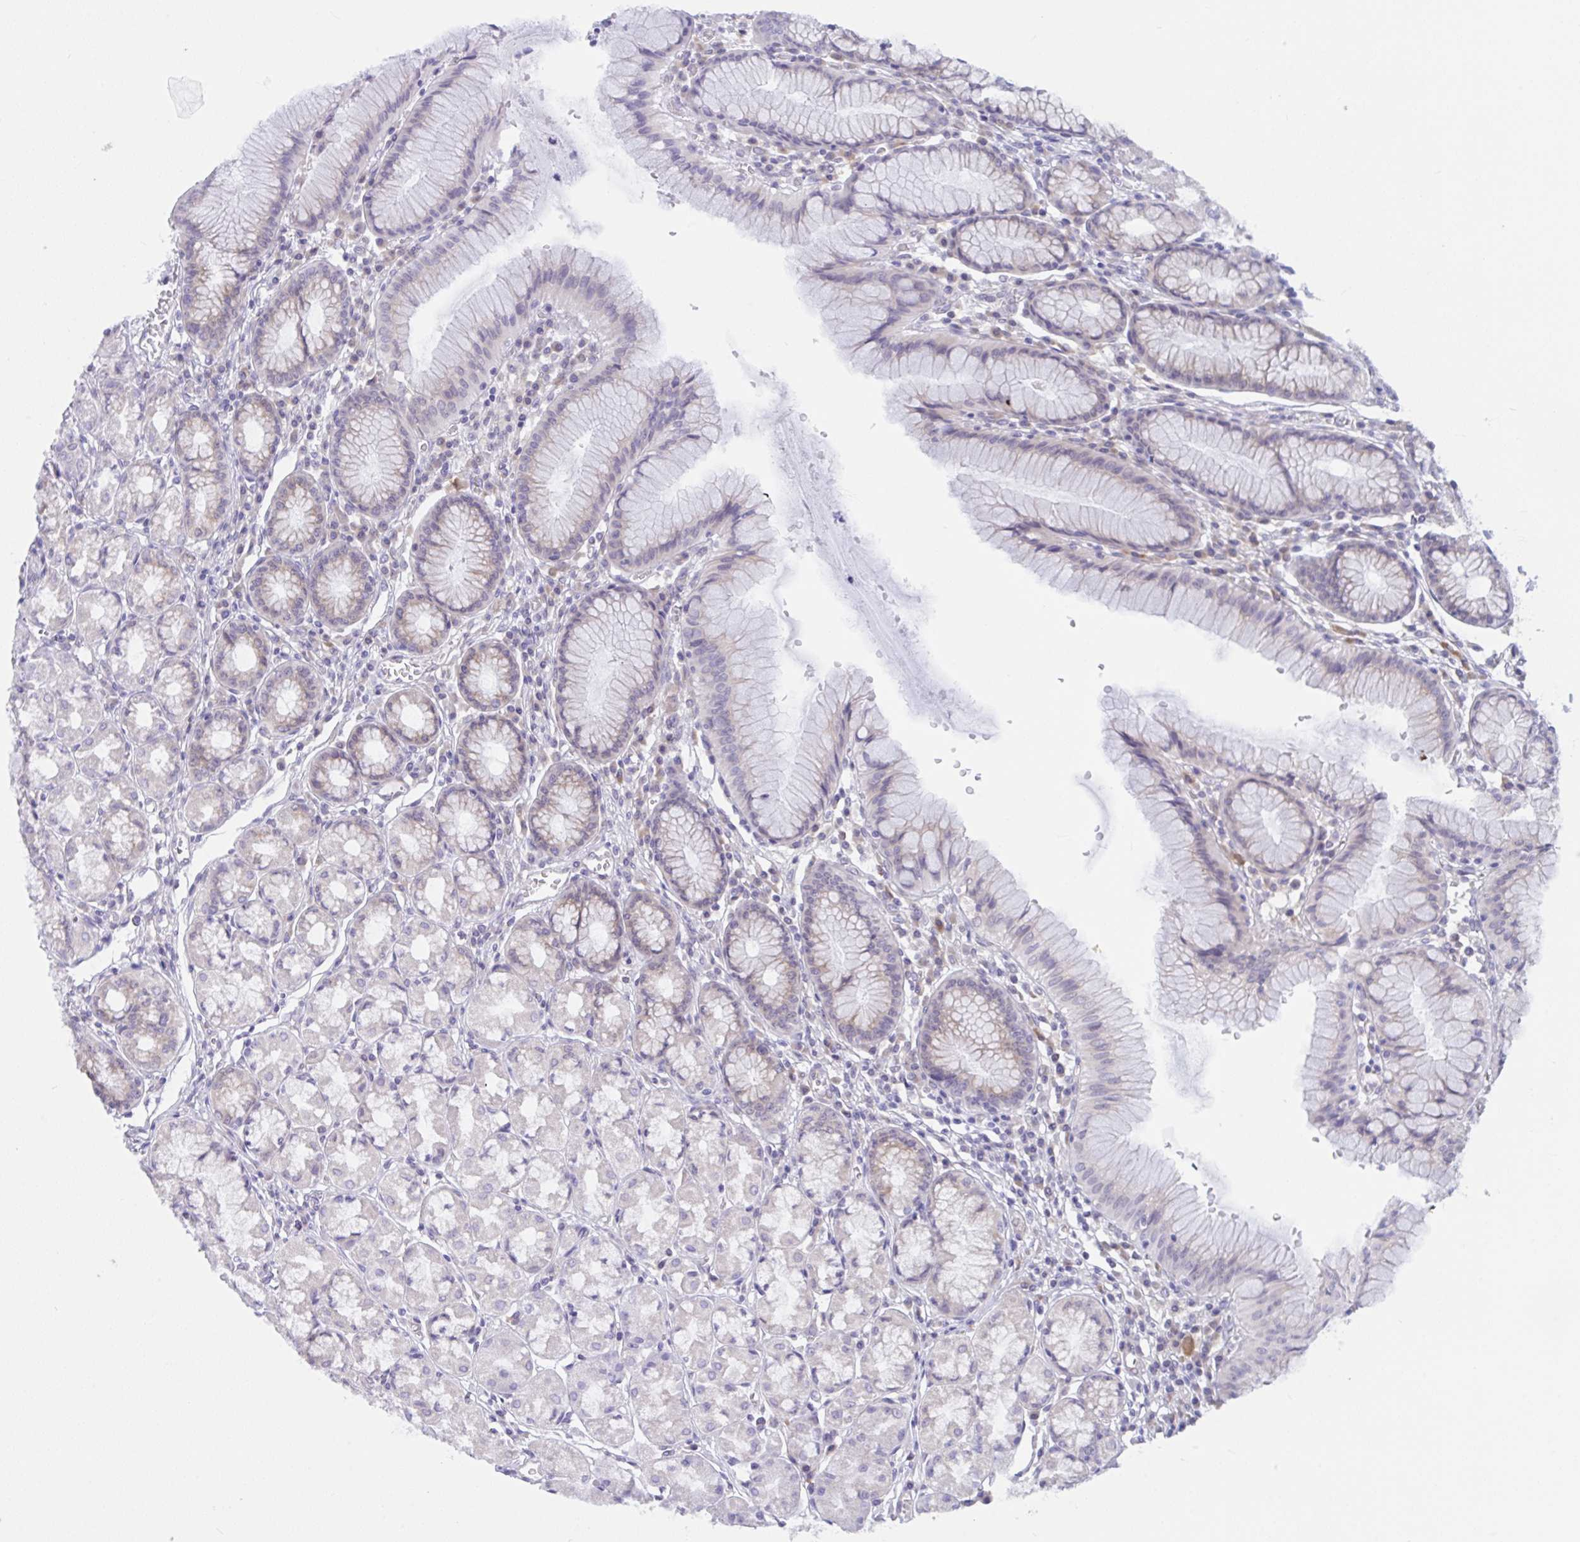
{"staining": {"intensity": "moderate", "quantity": "<25%", "location": "cytoplasmic/membranous"}, "tissue": "stomach", "cell_type": "Glandular cells", "image_type": "normal", "snomed": [{"axis": "morphology", "description": "Normal tissue, NOS"}, {"axis": "topography", "description": "Stomach"}], "caption": "A brown stain shows moderate cytoplasmic/membranous expression of a protein in glandular cells of benign human stomach.", "gene": "CAMLG", "patient": {"sex": "male", "age": 55}}